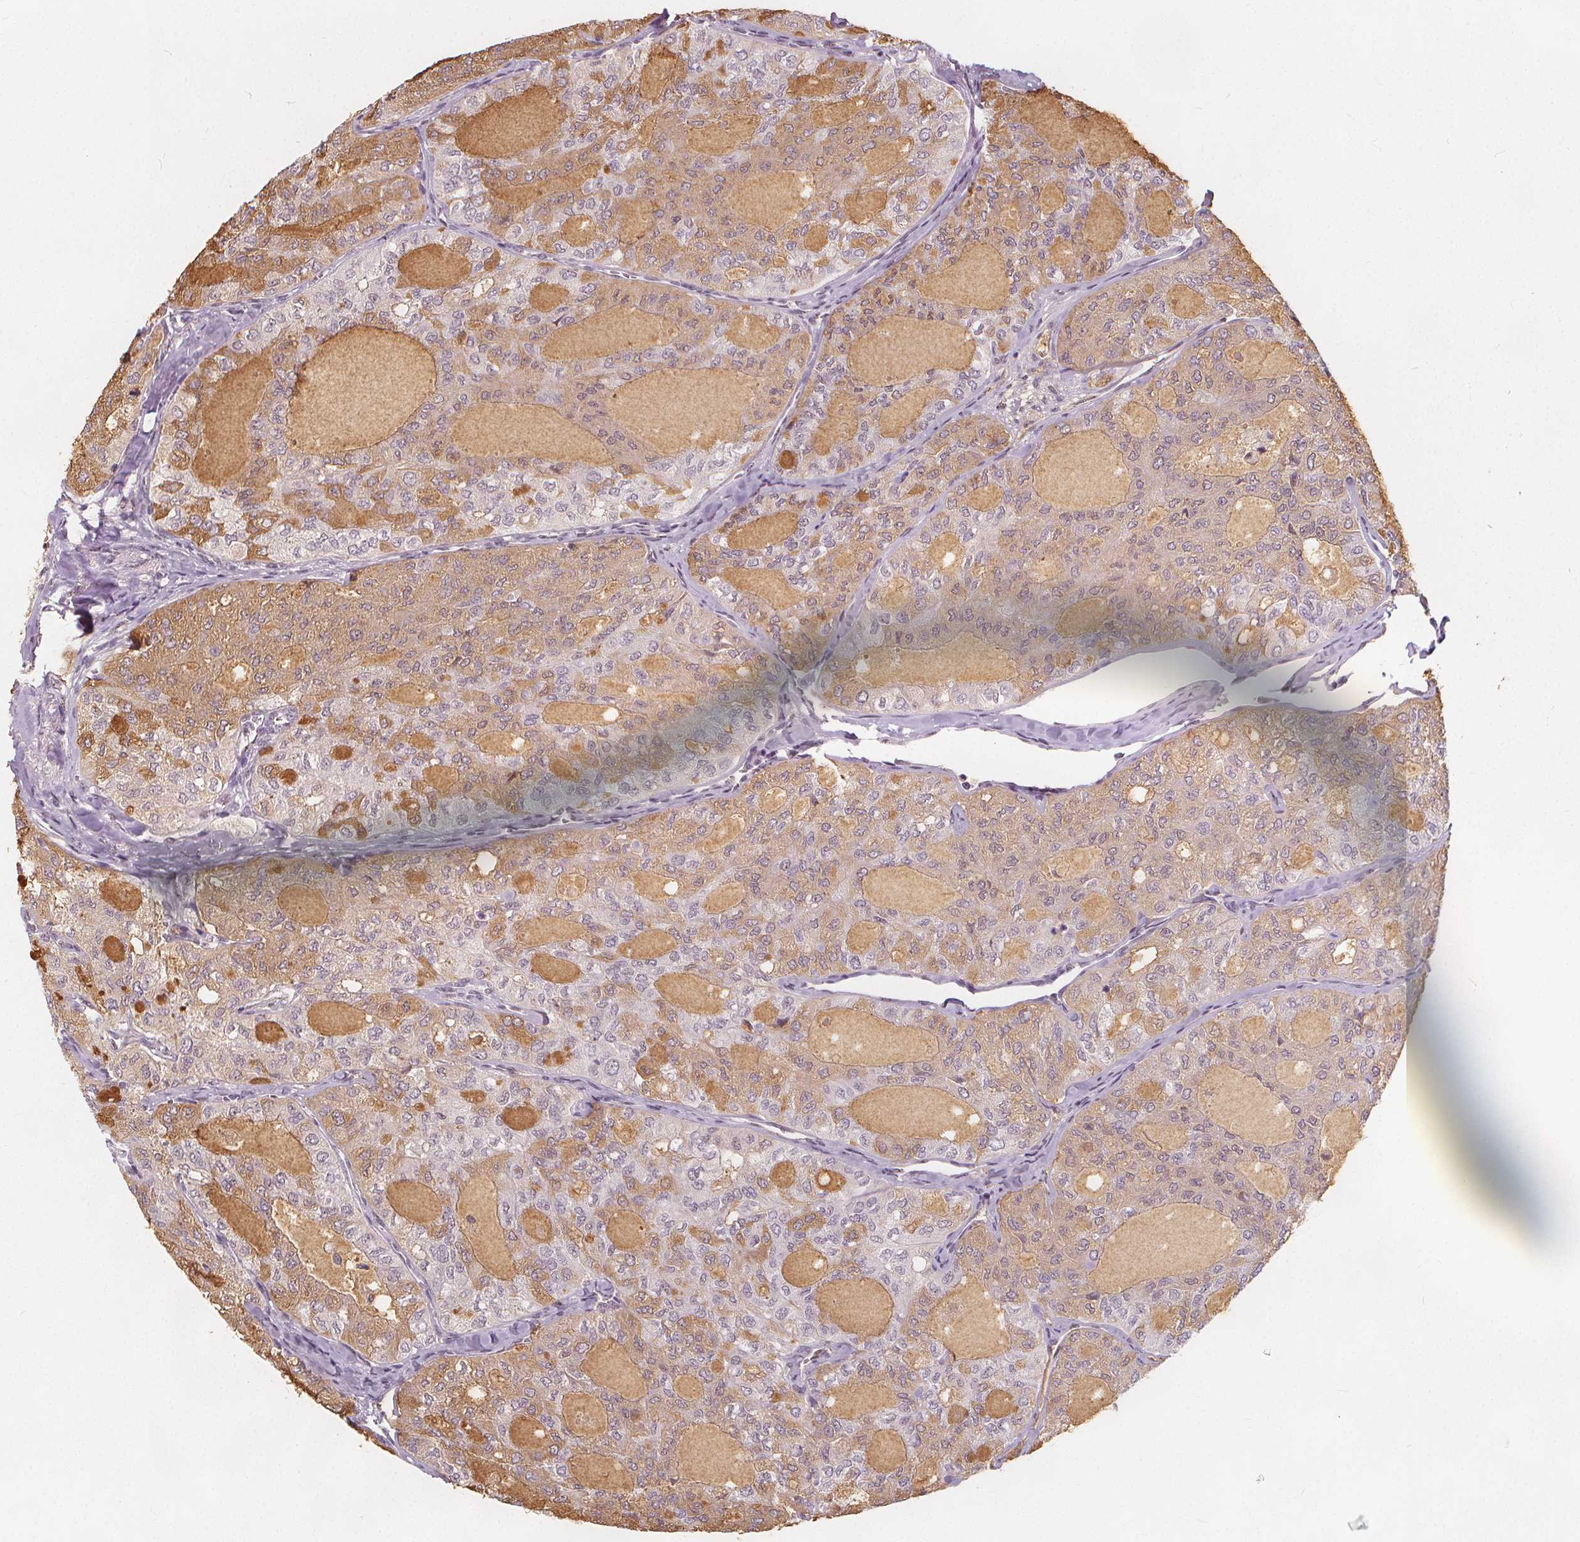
{"staining": {"intensity": "weak", "quantity": "<25%", "location": "cytoplasmic/membranous"}, "tissue": "thyroid cancer", "cell_type": "Tumor cells", "image_type": "cancer", "snomed": [{"axis": "morphology", "description": "Follicular adenoma carcinoma, NOS"}, {"axis": "topography", "description": "Thyroid gland"}], "caption": "Immunohistochemistry histopathology image of thyroid follicular adenoma carcinoma stained for a protein (brown), which reveals no expression in tumor cells. (DAB immunohistochemistry with hematoxylin counter stain).", "gene": "DRC3", "patient": {"sex": "male", "age": 75}}